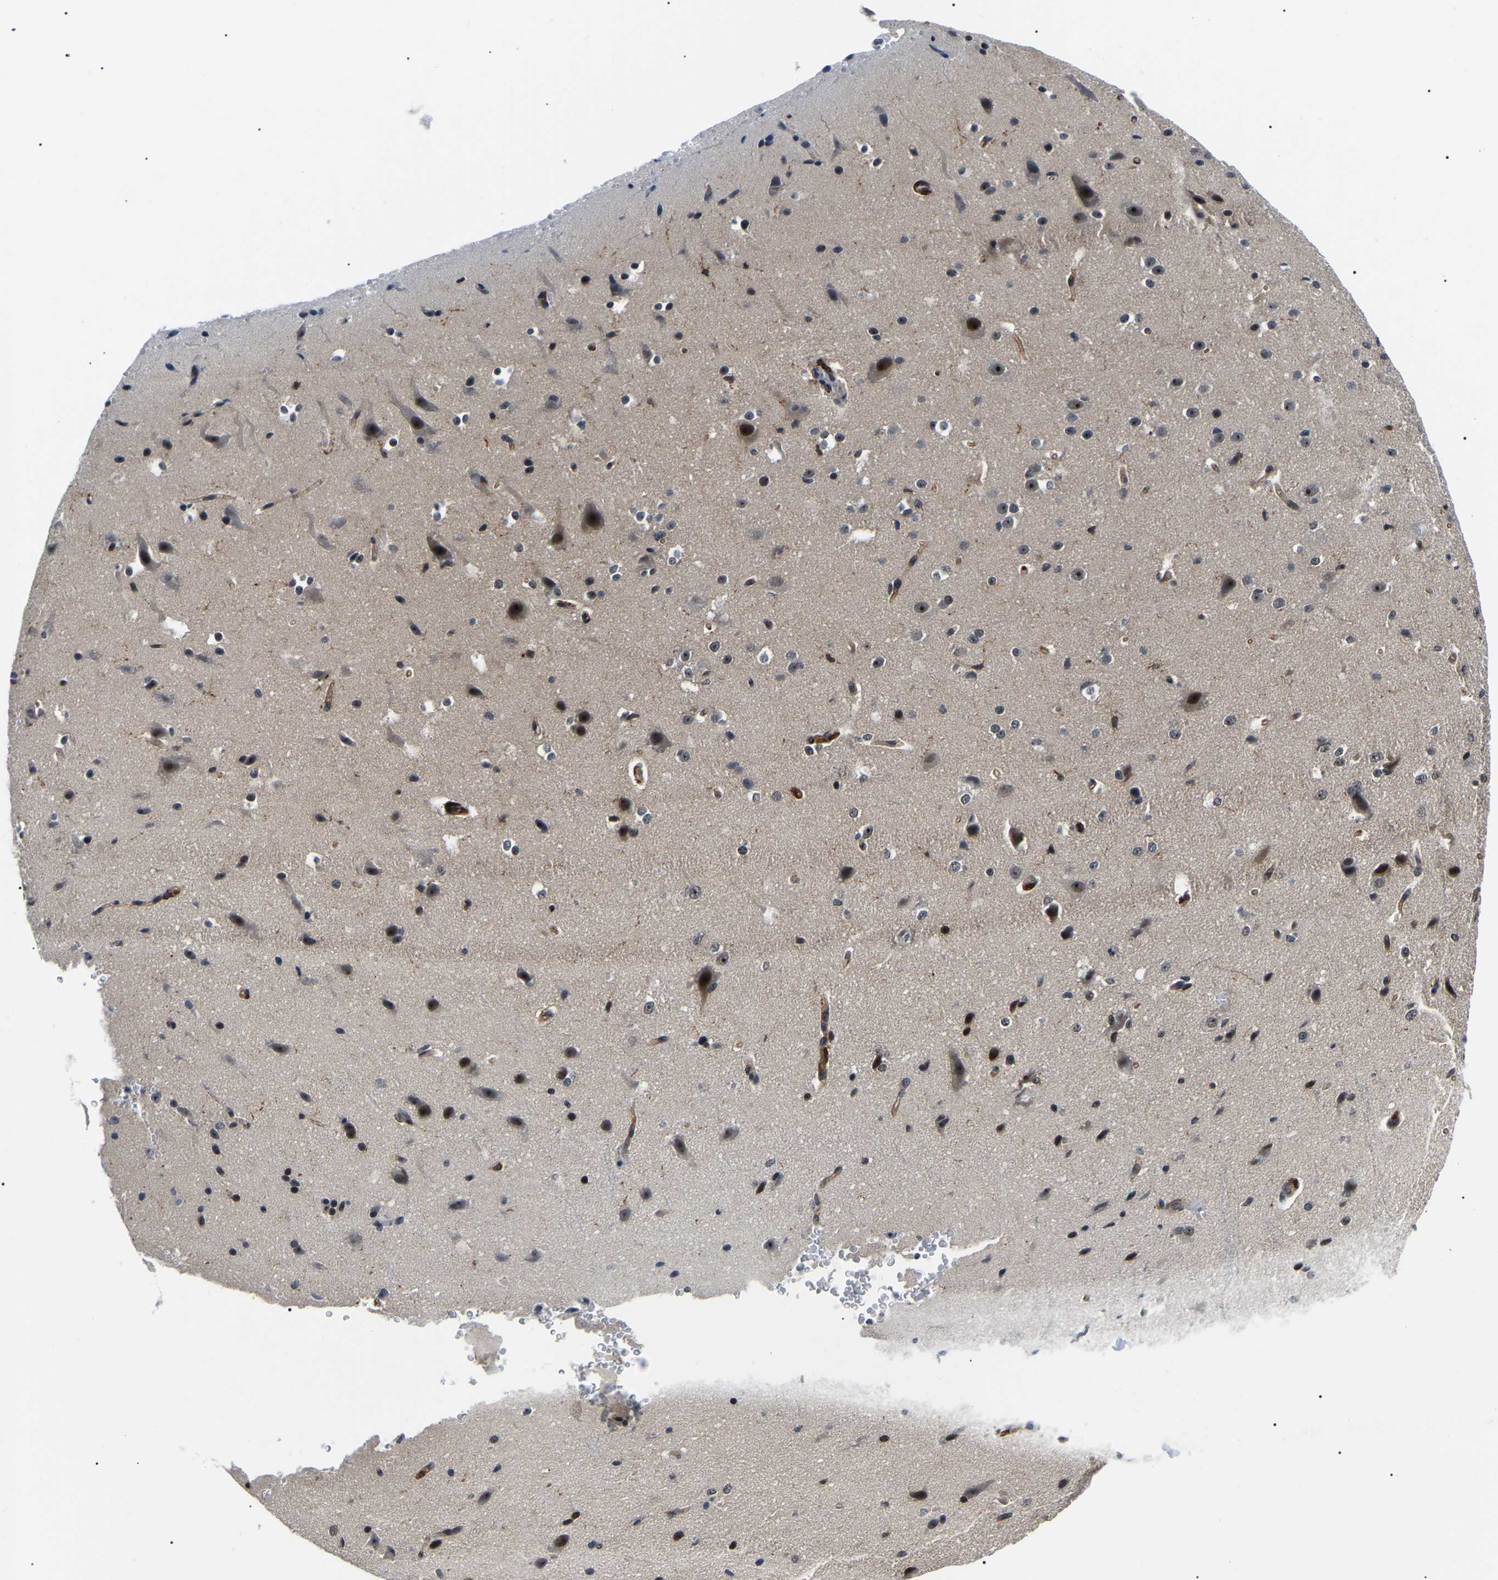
{"staining": {"intensity": "negative", "quantity": "none", "location": "none"}, "tissue": "cerebral cortex", "cell_type": "Endothelial cells", "image_type": "normal", "snomed": [{"axis": "morphology", "description": "Normal tissue, NOS"}, {"axis": "morphology", "description": "Developmental malformation"}, {"axis": "topography", "description": "Cerebral cortex"}], "caption": "Immunohistochemical staining of benign cerebral cortex exhibits no significant positivity in endothelial cells. The staining was performed using DAB to visualize the protein expression in brown, while the nuclei were stained in blue with hematoxylin (Magnification: 20x).", "gene": "RRP1B", "patient": {"sex": "female", "age": 30}}